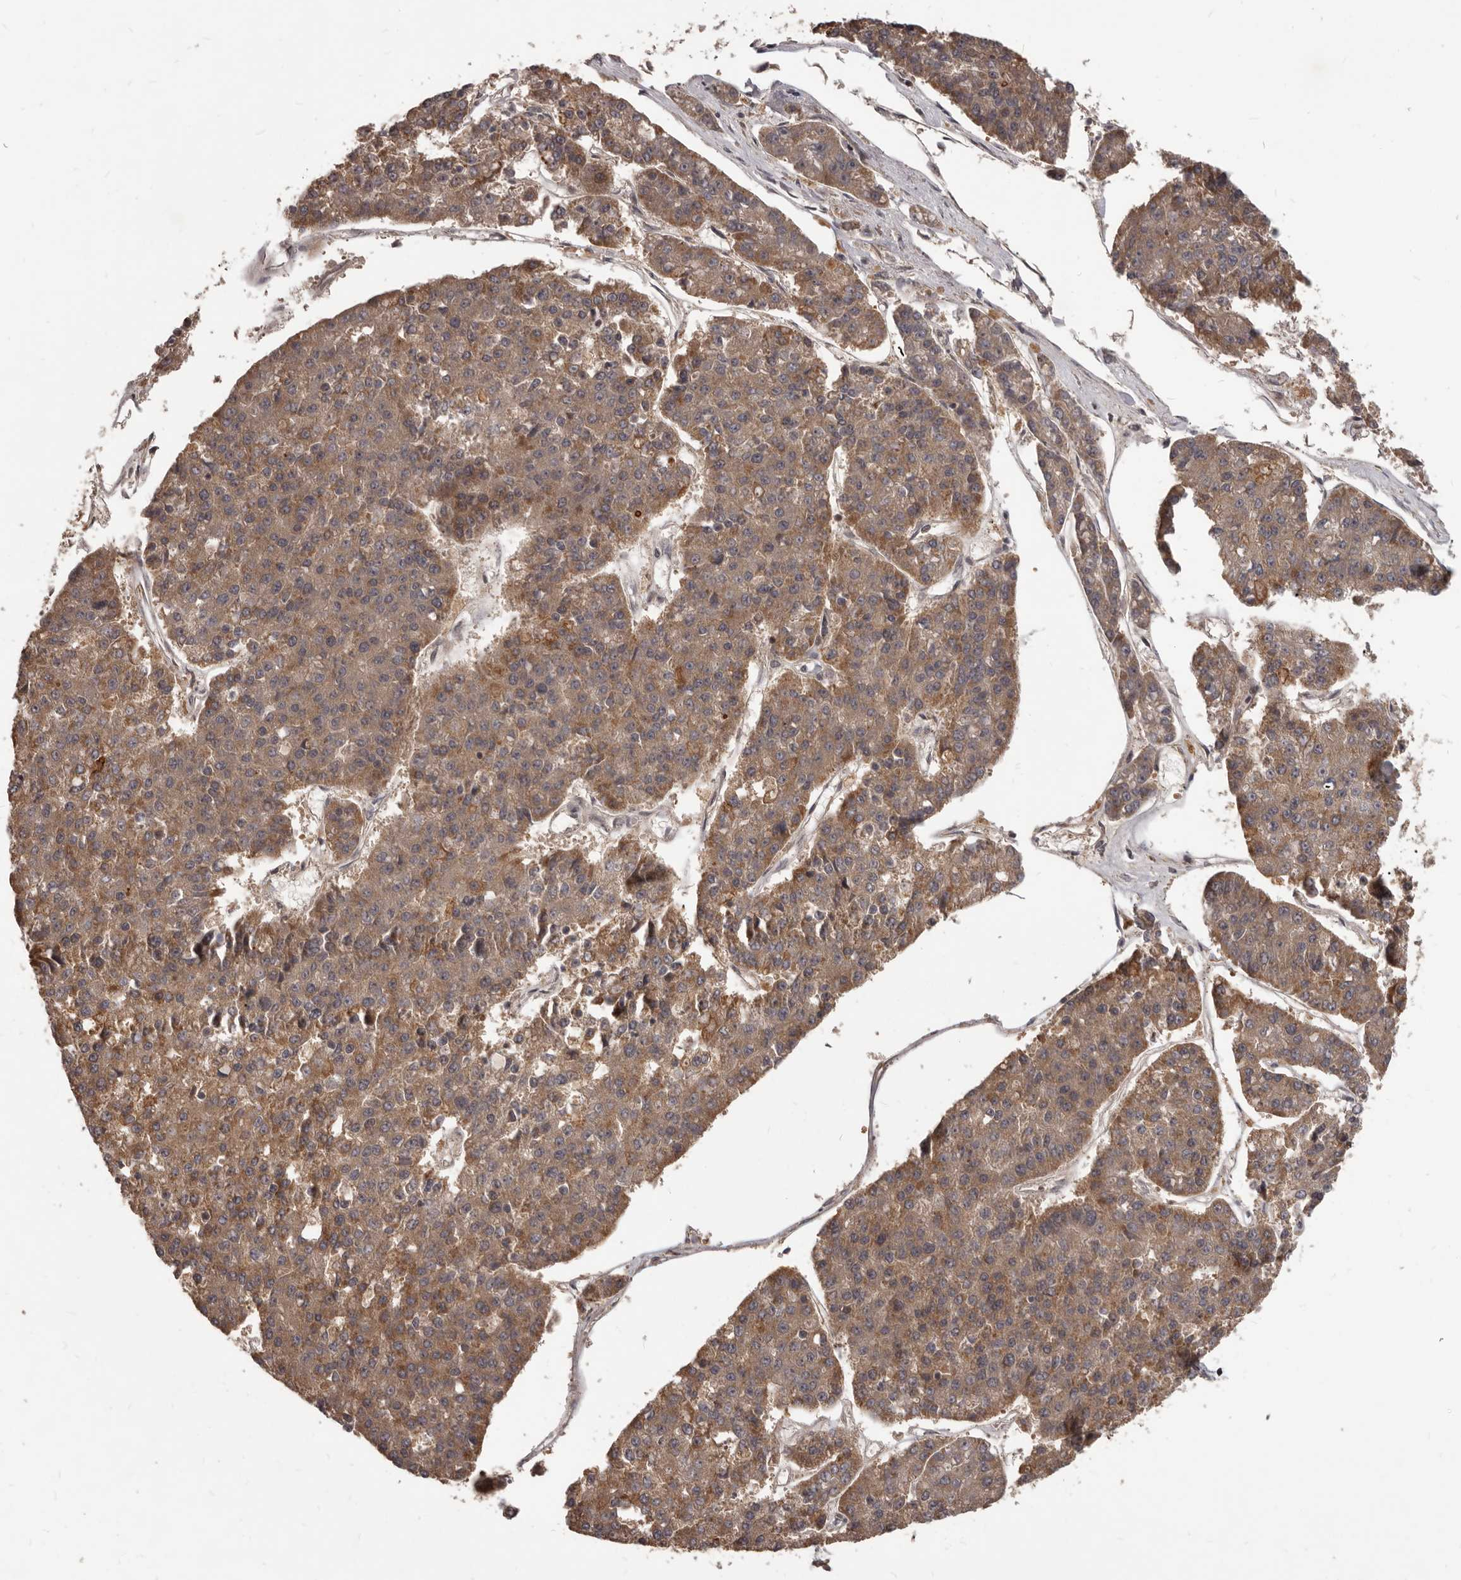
{"staining": {"intensity": "moderate", "quantity": ">75%", "location": "cytoplasmic/membranous"}, "tissue": "pancreatic cancer", "cell_type": "Tumor cells", "image_type": "cancer", "snomed": [{"axis": "morphology", "description": "Adenocarcinoma, NOS"}, {"axis": "topography", "description": "Pancreas"}], "caption": "Pancreatic cancer was stained to show a protein in brown. There is medium levels of moderate cytoplasmic/membranous staining in approximately >75% of tumor cells.", "gene": "GABPB2", "patient": {"sex": "male", "age": 50}}